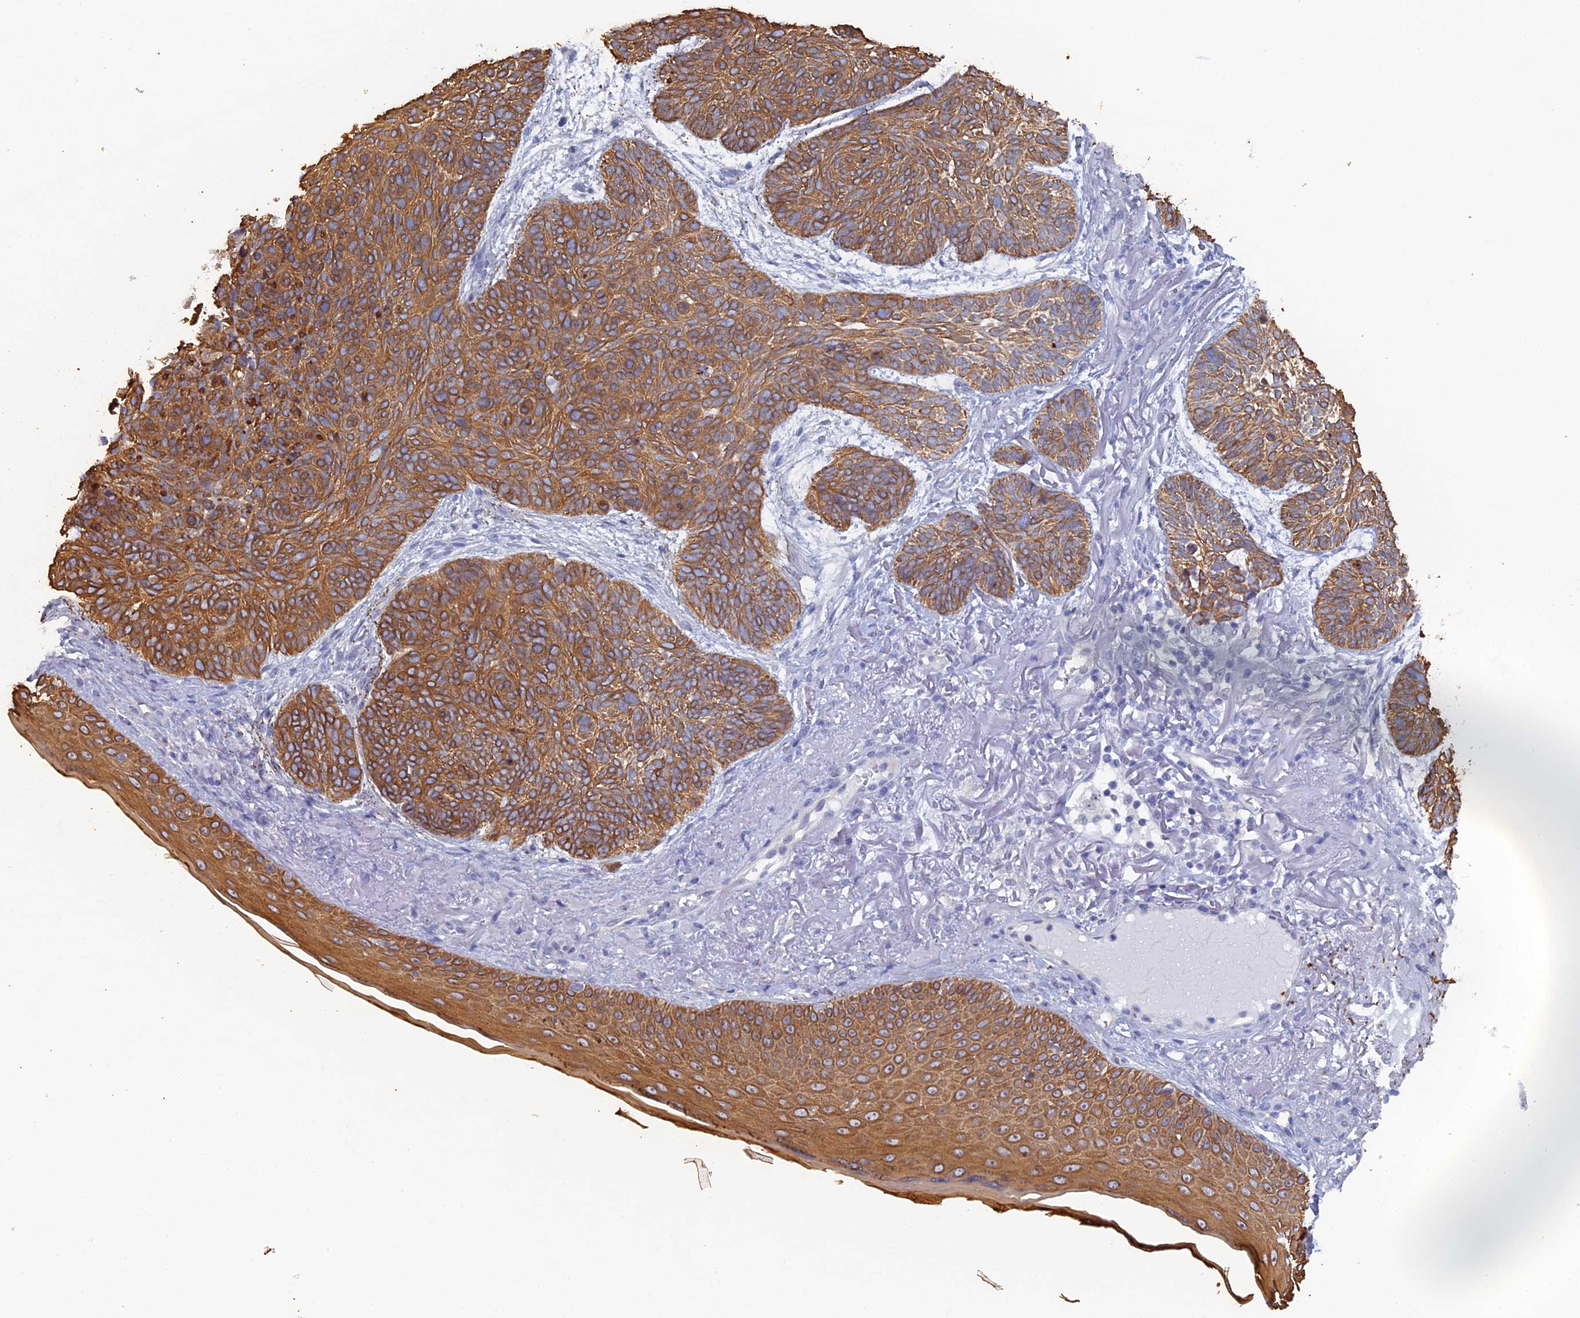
{"staining": {"intensity": "moderate", "quantity": ">75%", "location": "cytoplasmic/membranous"}, "tissue": "skin cancer", "cell_type": "Tumor cells", "image_type": "cancer", "snomed": [{"axis": "morphology", "description": "Normal tissue, NOS"}, {"axis": "morphology", "description": "Basal cell carcinoma"}, {"axis": "topography", "description": "Skin"}], "caption": "Moderate cytoplasmic/membranous positivity for a protein is present in approximately >75% of tumor cells of skin cancer (basal cell carcinoma) using immunohistochemistry (IHC).", "gene": "SRFBP1", "patient": {"sex": "male", "age": 66}}